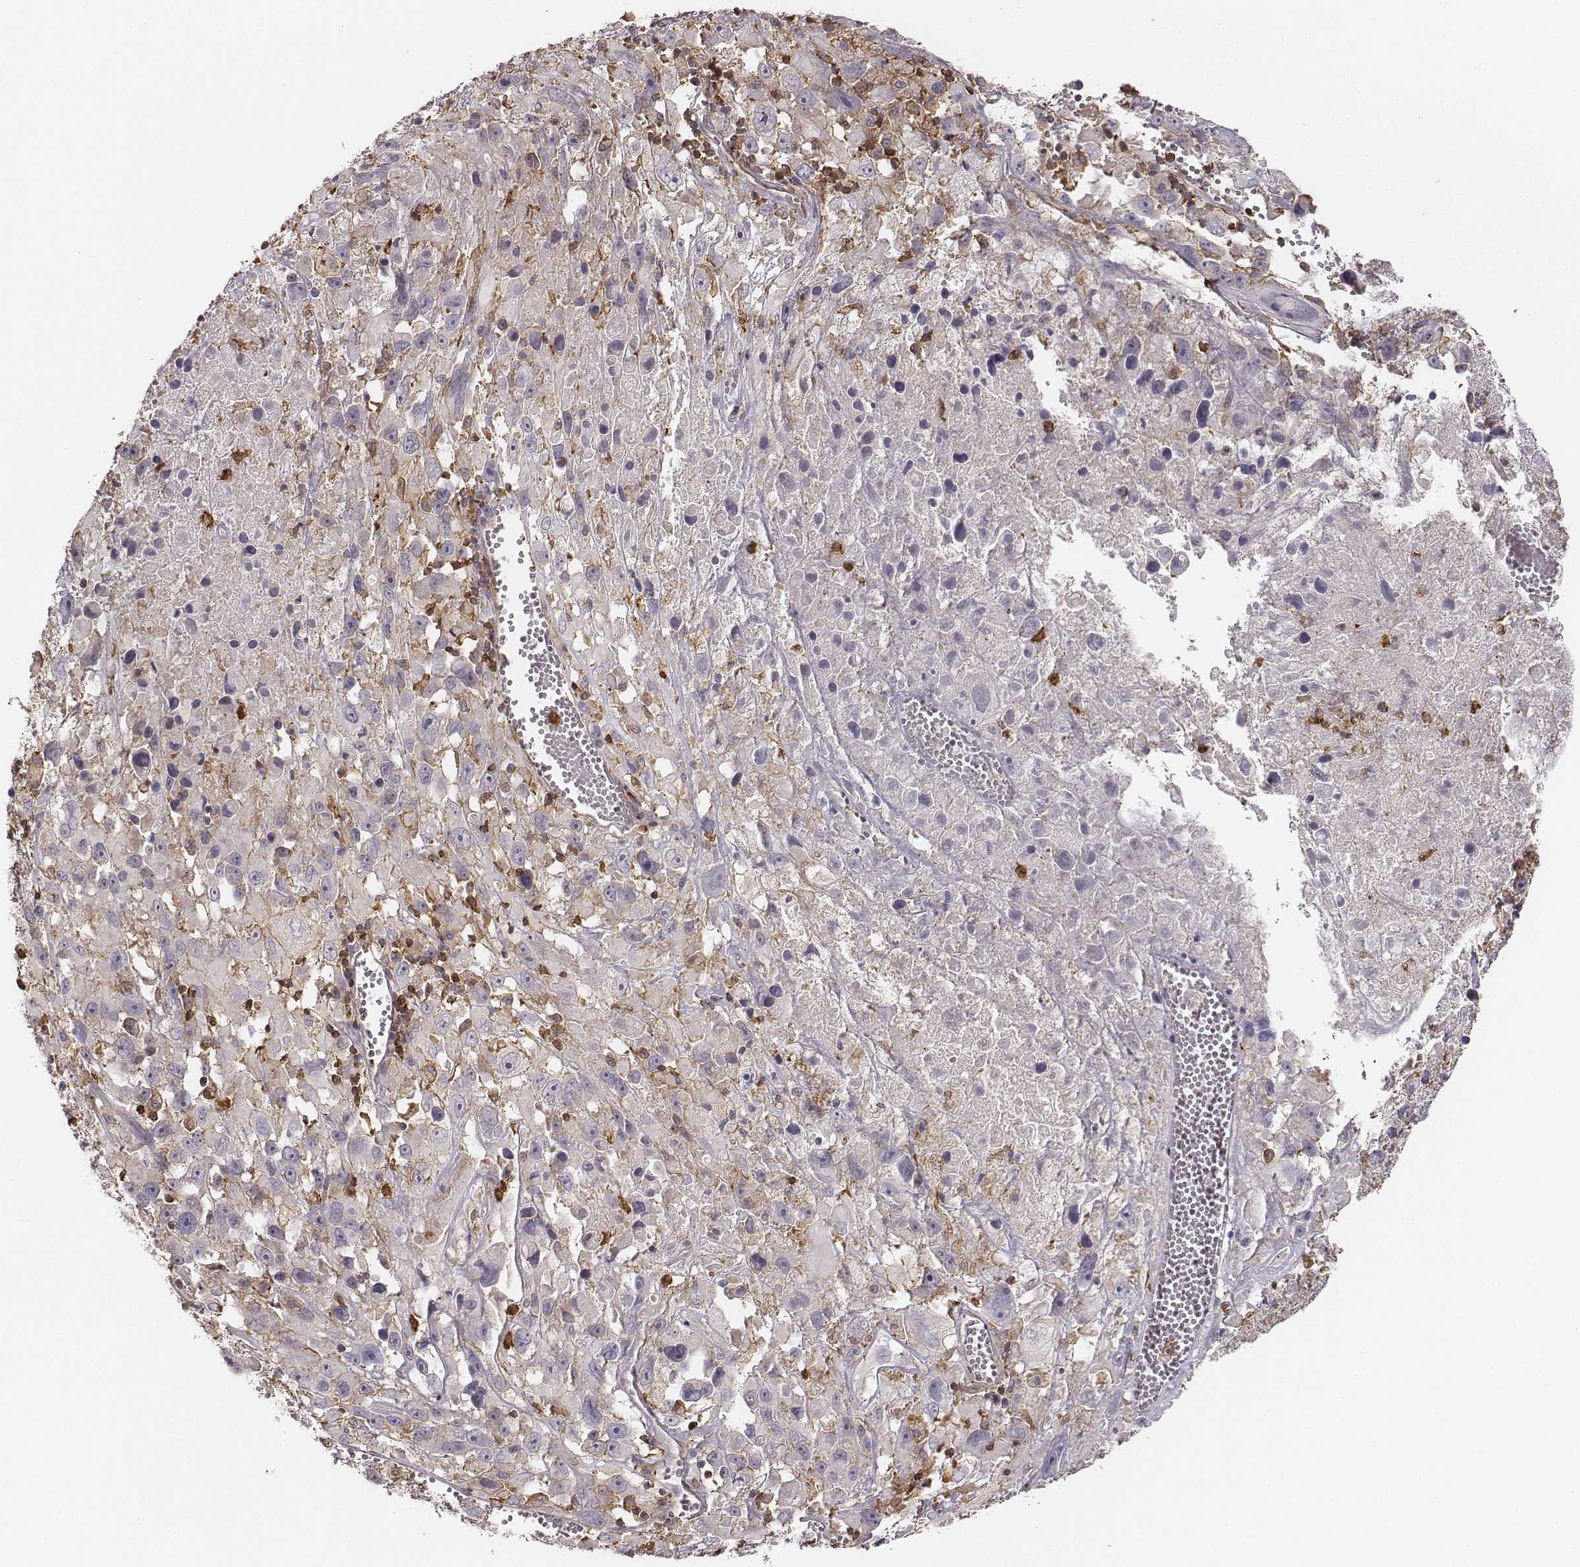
{"staining": {"intensity": "negative", "quantity": "none", "location": "none"}, "tissue": "melanoma", "cell_type": "Tumor cells", "image_type": "cancer", "snomed": [{"axis": "morphology", "description": "Malignant melanoma, Metastatic site"}, {"axis": "topography", "description": "Lymph node"}], "caption": "Image shows no significant protein staining in tumor cells of malignant melanoma (metastatic site).", "gene": "ZYX", "patient": {"sex": "male", "age": 50}}